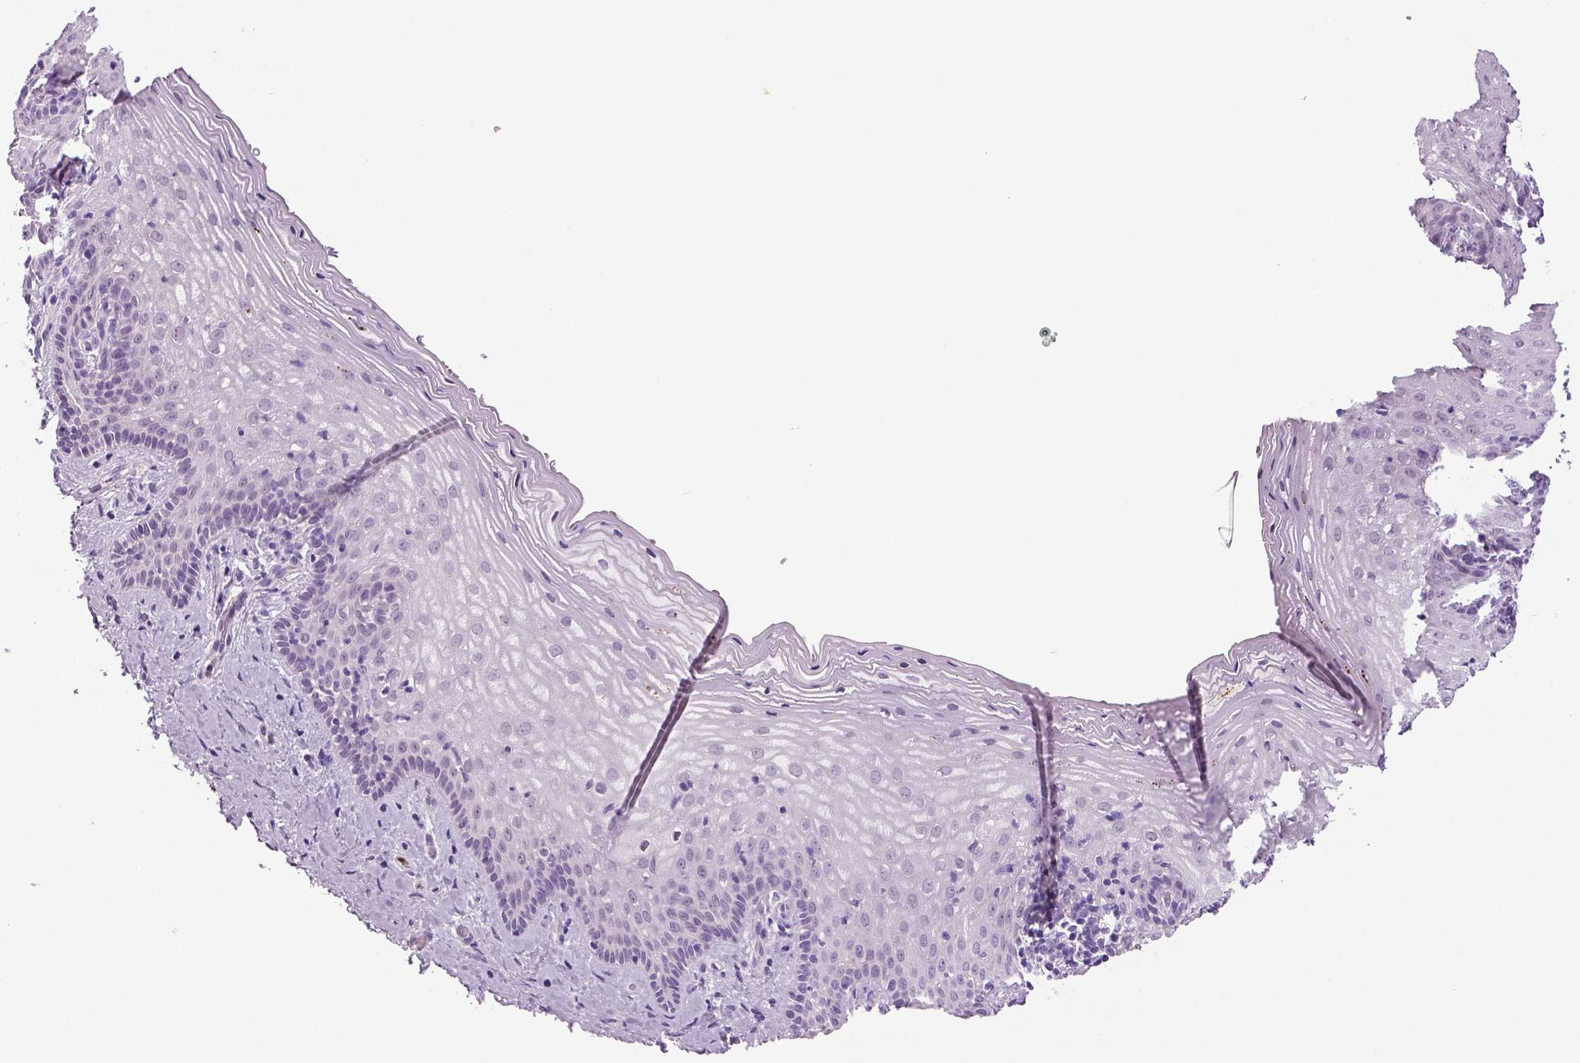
{"staining": {"intensity": "negative", "quantity": "none", "location": "none"}, "tissue": "vagina", "cell_type": "Squamous epithelial cells", "image_type": "normal", "snomed": [{"axis": "morphology", "description": "Normal tissue, NOS"}, {"axis": "topography", "description": "Vagina"}], "caption": "Immunohistochemistry image of normal vagina: human vagina stained with DAB displays no significant protein staining in squamous epithelial cells.", "gene": "PTGER3", "patient": {"sex": "female", "age": 45}}